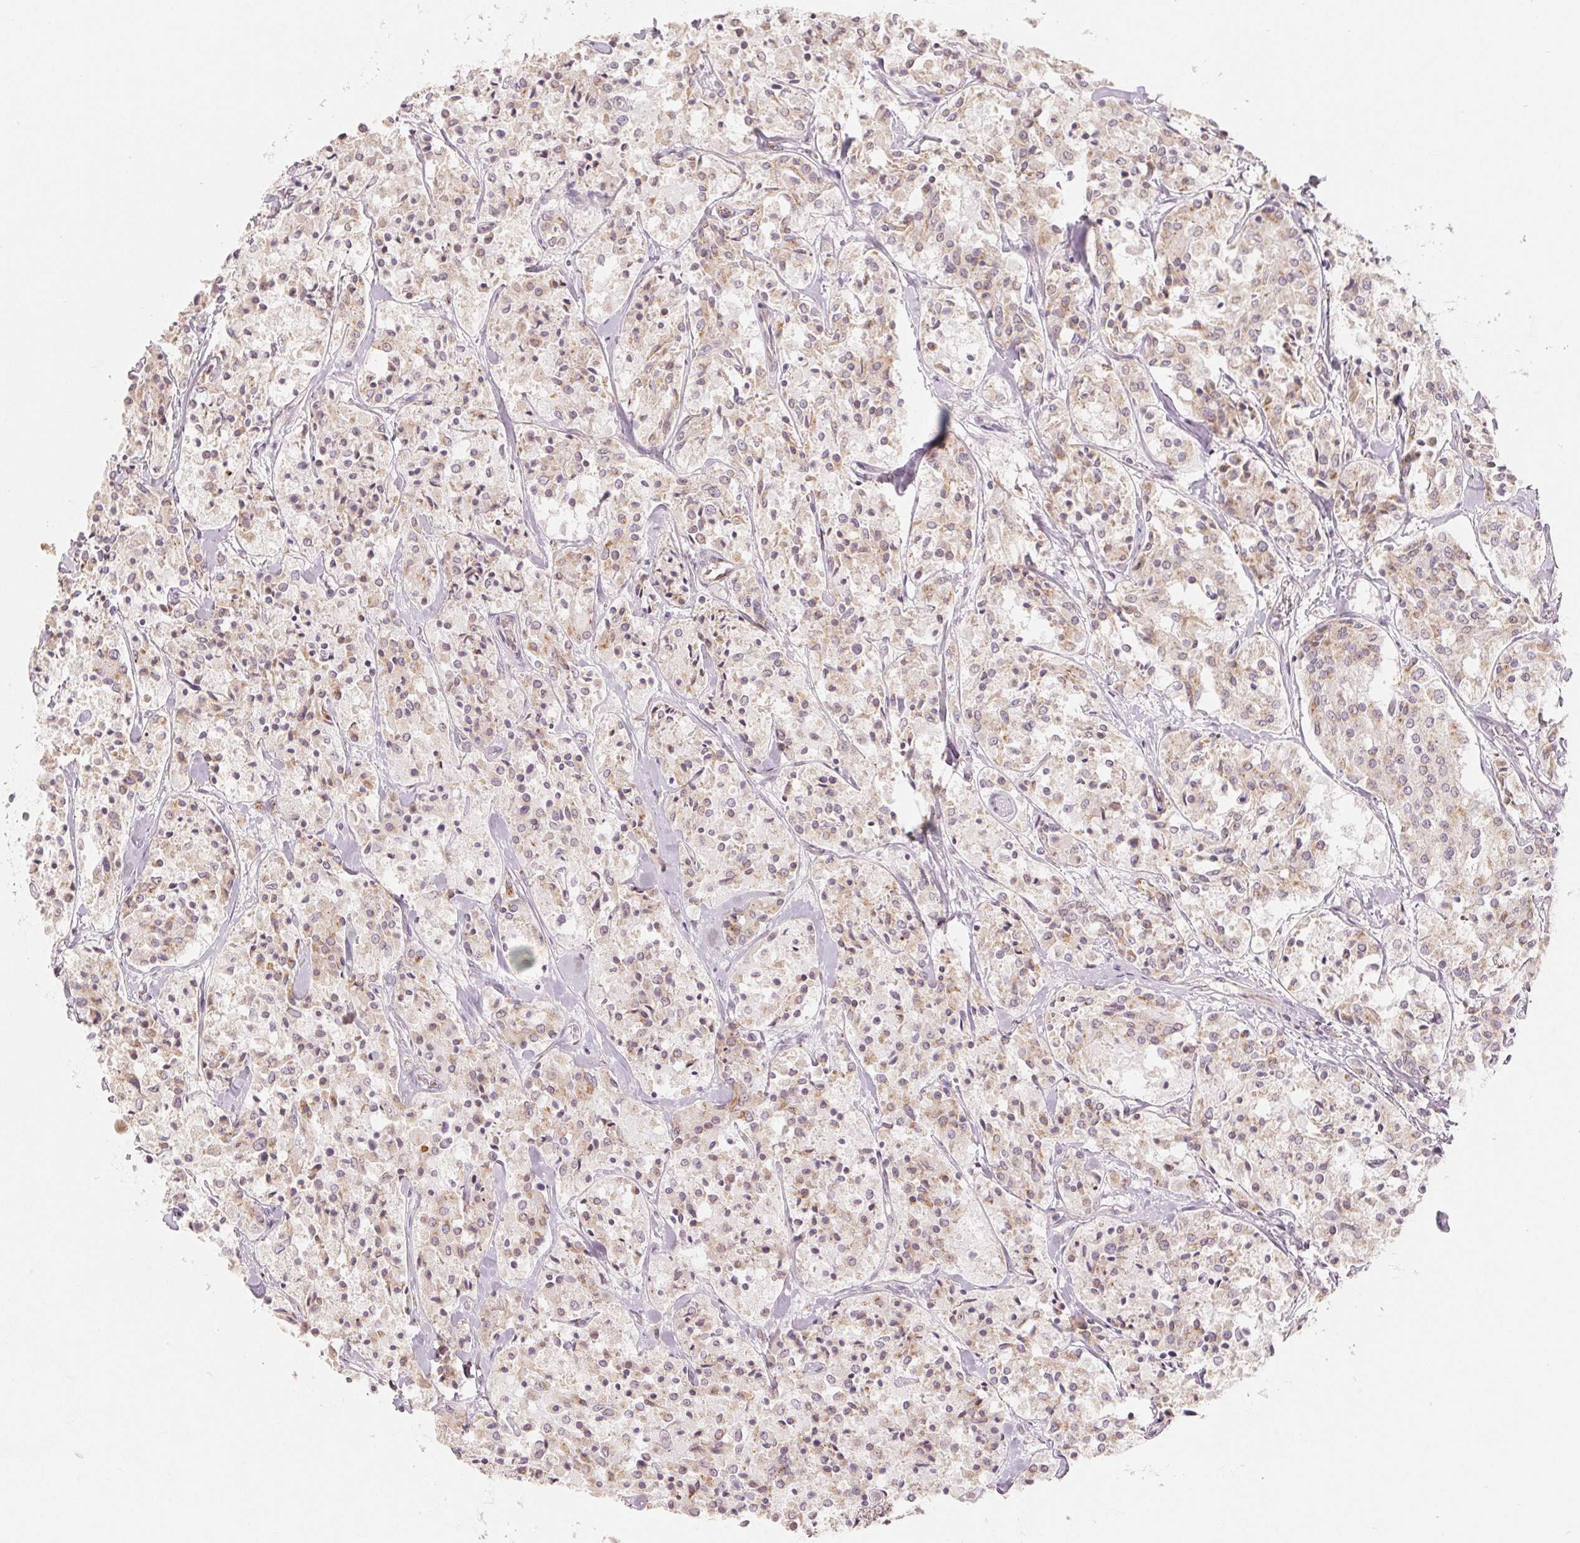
{"staining": {"intensity": "weak", "quantity": "25%-75%", "location": "cytoplasmic/membranous,nuclear"}, "tissue": "carcinoid", "cell_type": "Tumor cells", "image_type": "cancer", "snomed": [{"axis": "morphology", "description": "Carcinoid, malignant, NOS"}, {"axis": "topography", "description": "Lung"}], "caption": "Human carcinoid stained with a protein marker demonstrates weak staining in tumor cells.", "gene": "TMSB15B", "patient": {"sex": "male", "age": 71}}